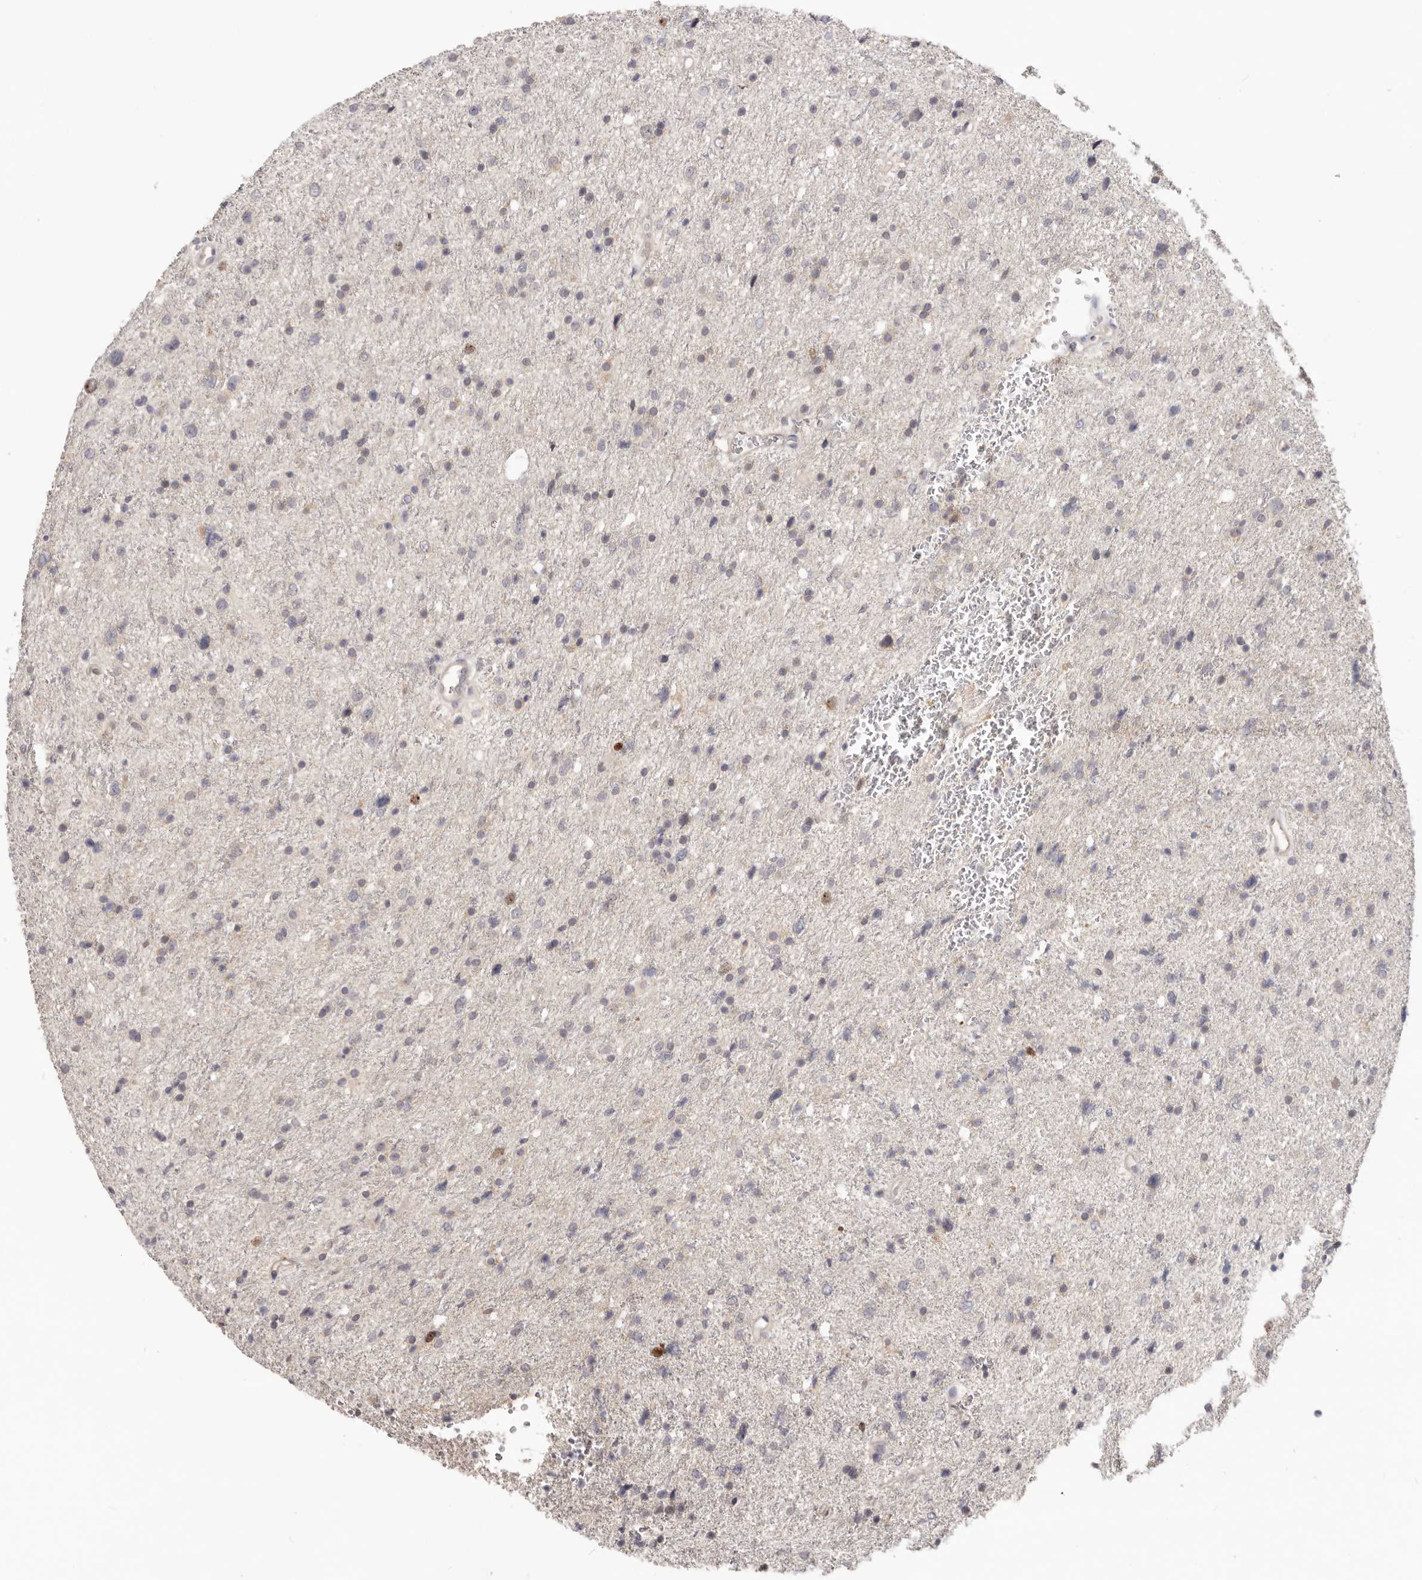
{"staining": {"intensity": "moderate", "quantity": "<25%", "location": "nuclear"}, "tissue": "glioma", "cell_type": "Tumor cells", "image_type": "cancer", "snomed": [{"axis": "morphology", "description": "Glioma, malignant, Low grade"}, {"axis": "topography", "description": "Brain"}], "caption": "There is low levels of moderate nuclear staining in tumor cells of glioma, as demonstrated by immunohistochemical staining (brown color).", "gene": "CCDC190", "patient": {"sex": "female", "age": 37}}